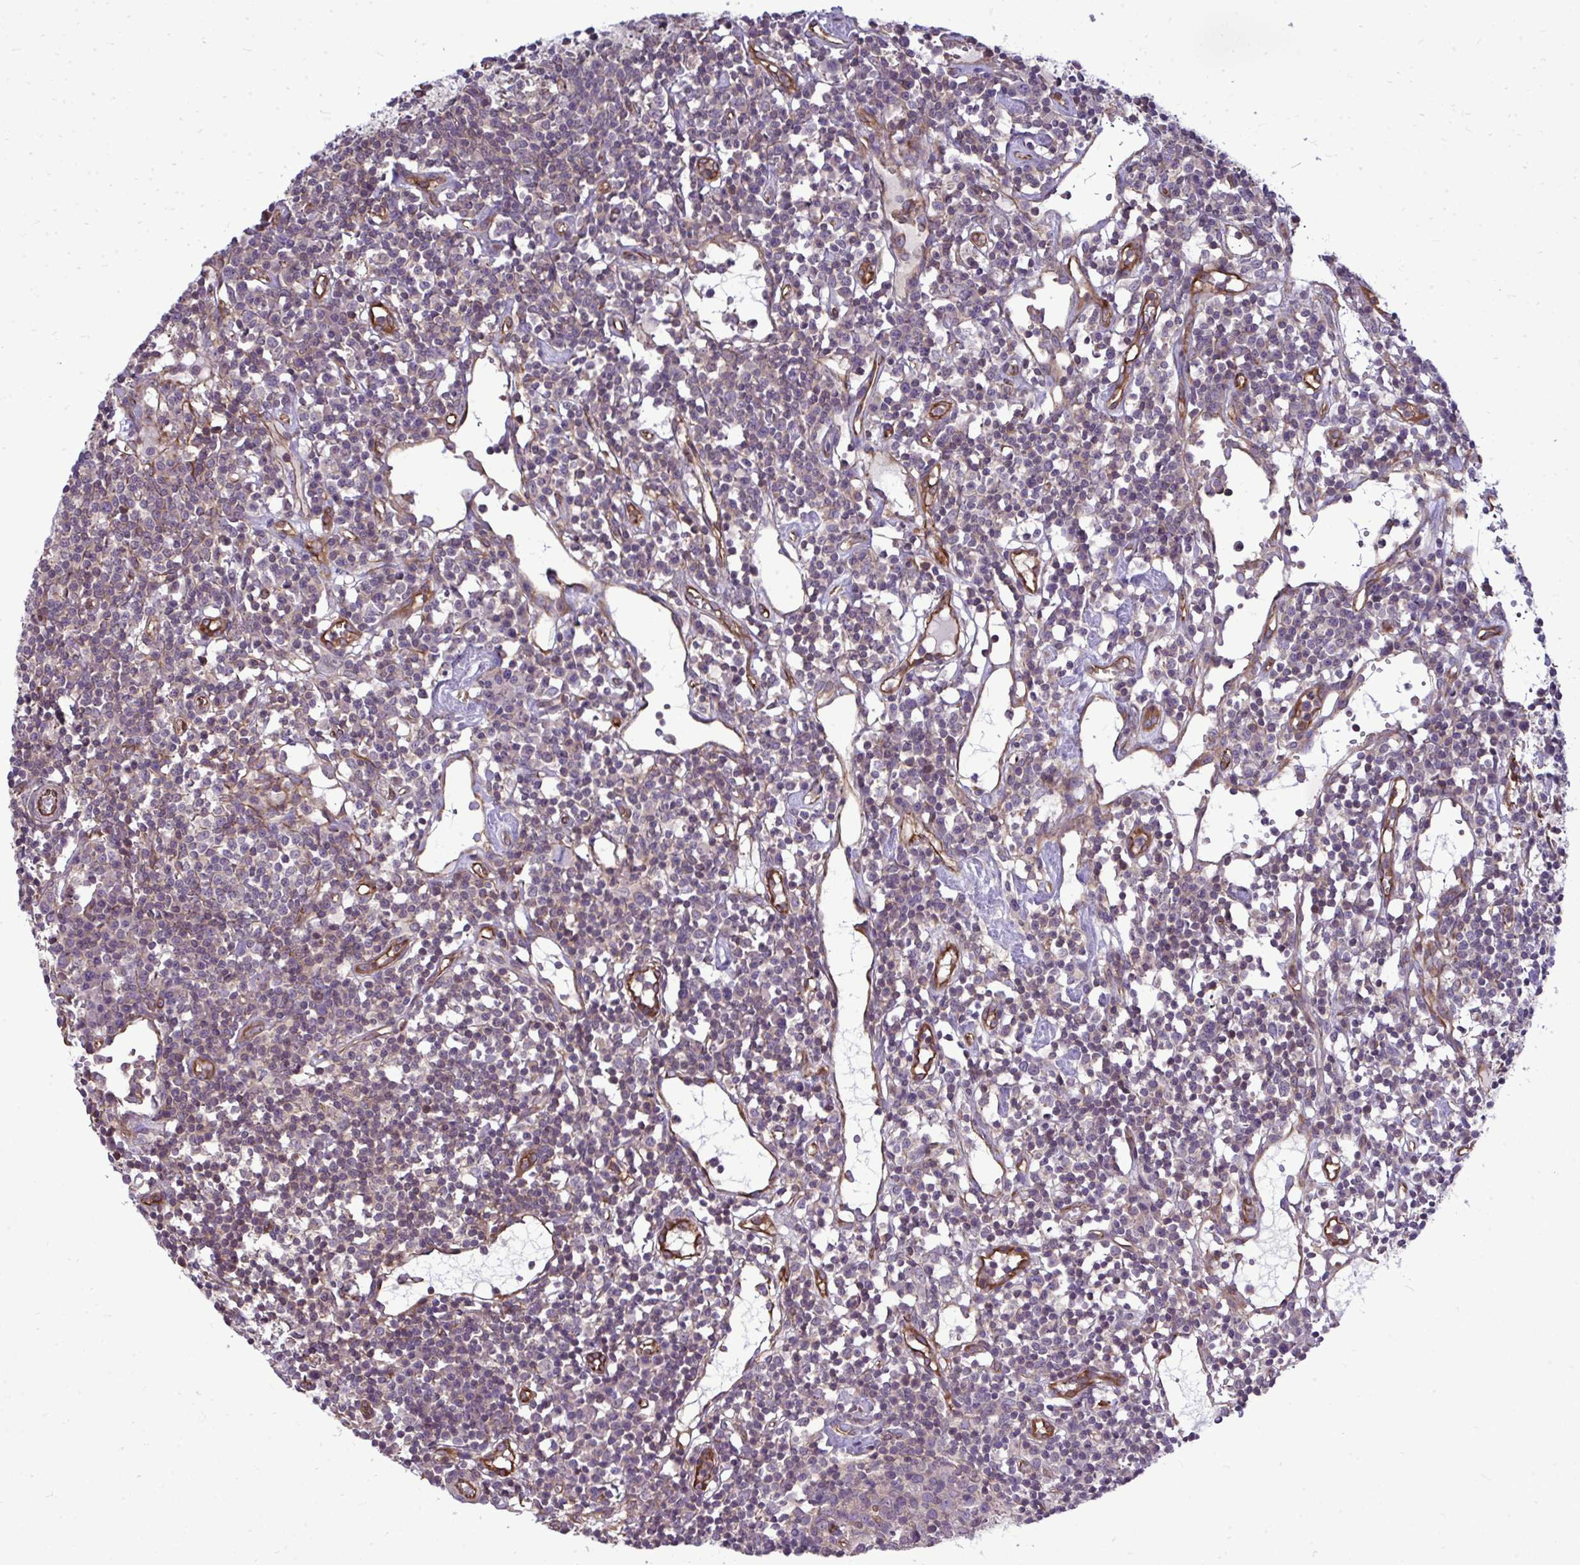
{"staining": {"intensity": "weak", "quantity": "25%-75%", "location": "cytoplasmic/membranous"}, "tissue": "lymph node", "cell_type": "Germinal center cells", "image_type": "normal", "snomed": [{"axis": "morphology", "description": "Normal tissue, NOS"}, {"axis": "topography", "description": "Lymph node"}], "caption": "Immunohistochemistry (IHC) of normal lymph node shows low levels of weak cytoplasmic/membranous expression in approximately 25%-75% of germinal center cells.", "gene": "FUT10", "patient": {"sex": "female", "age": 78}}